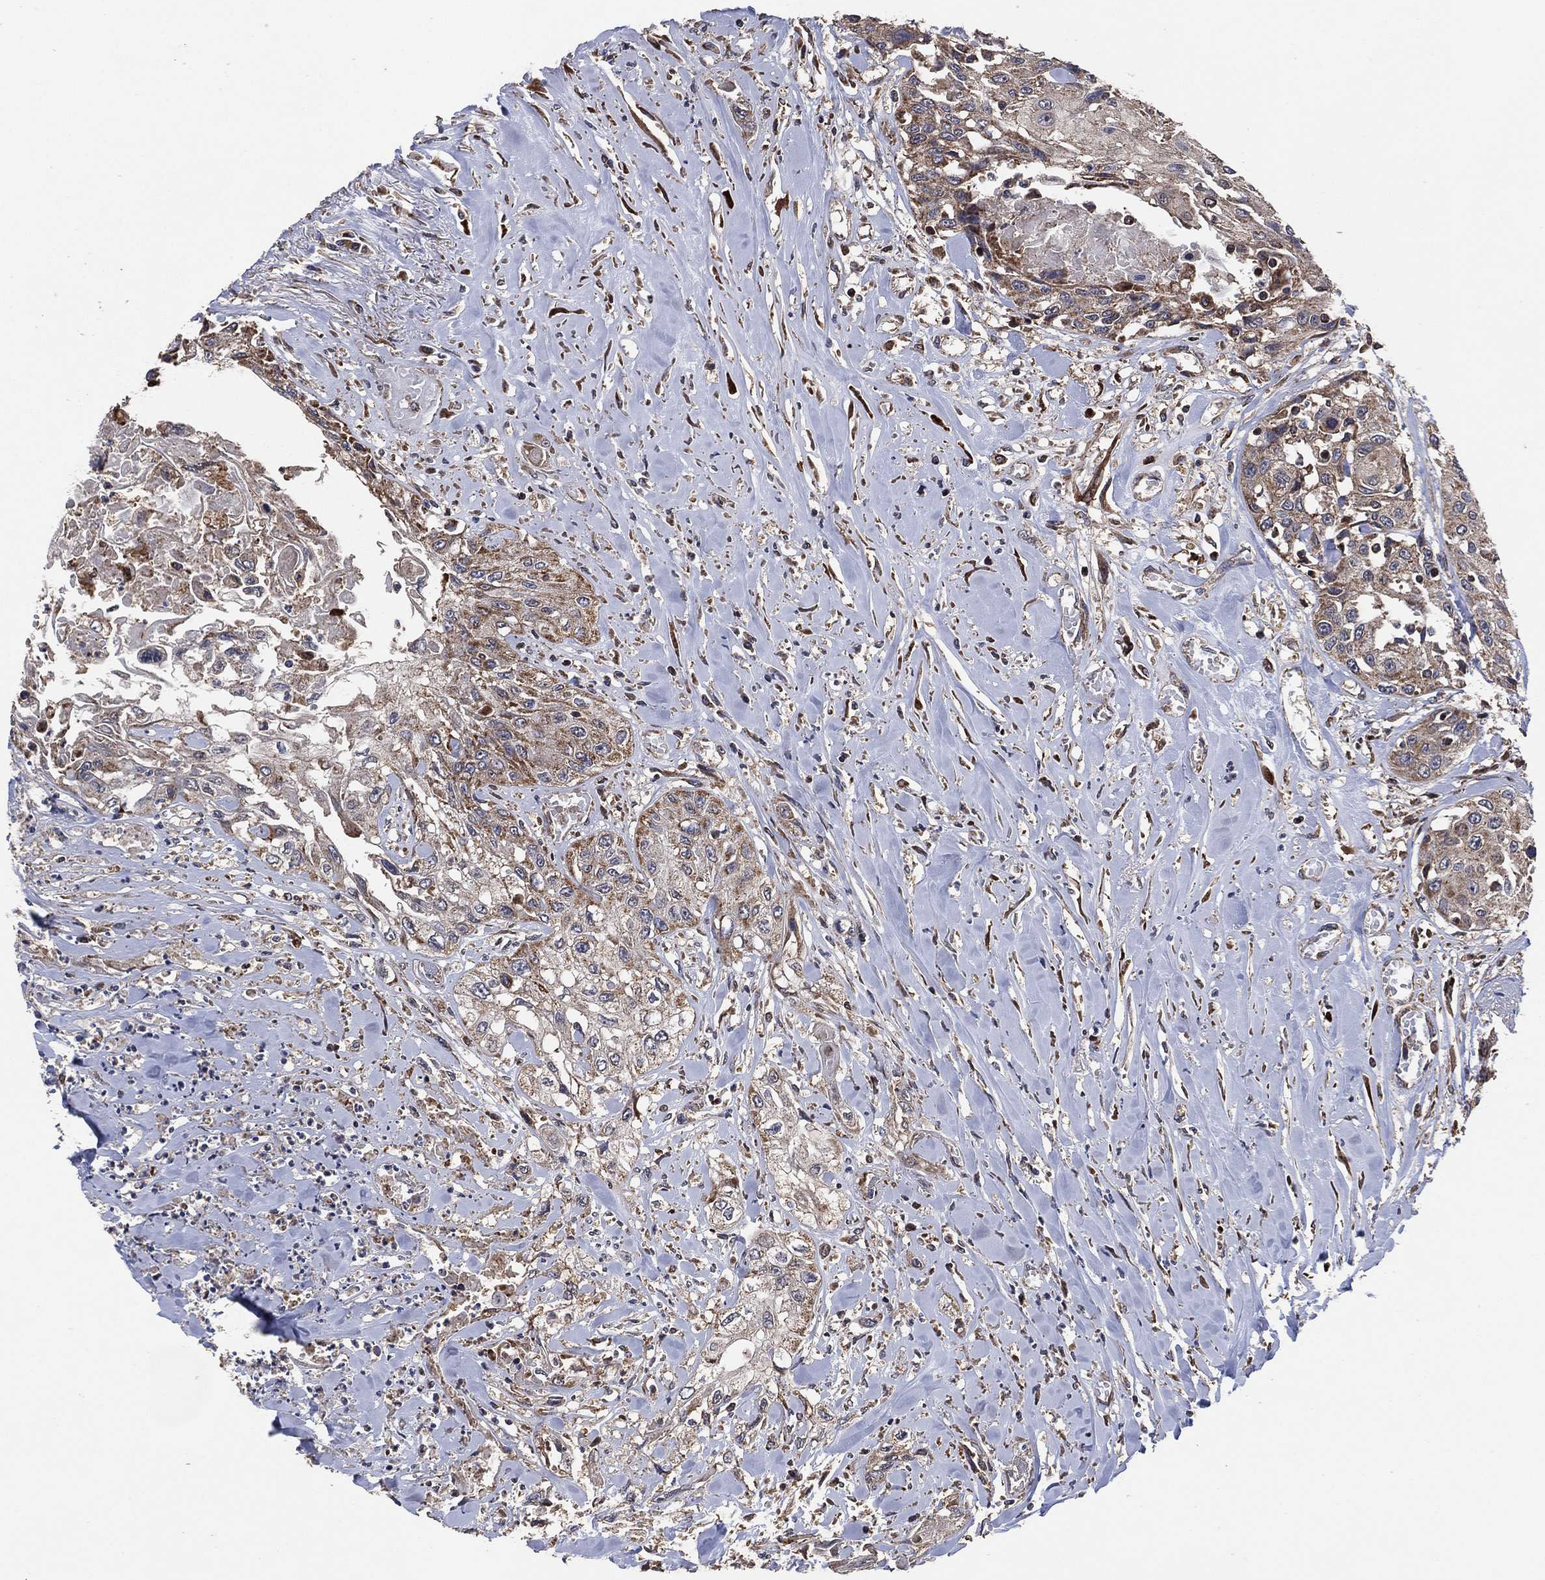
{"staining": {"intensity": "weak", "quantity": "25%-75%", "location": "cytoplasmic/membranous"}, "tissue": "head and neck cancer", "cell_type": "Tumor cells", "image_type": "cancer", "snomed": [{"axis": "morphology", "description": "Normal tissue, NOS"}, {"axis": "morphology", "description": "Squamous cell carcinoma, NOS"}, {"axis": "topography", "description": "Oral tissue"}, {"axis": "topography", "description": "Peripheral nerve tissue"}, {"axis": "topography", "description": "Head-Neck"}], "caption": "High-magnification brightfield microscopy of head and neck squamous cell carcinoma stained with DAB (3,3'-diaminobenzidine) (brown) and counterstained with hematoxylin (blue). tumor cells exhibit weak cytoplasmic/membranous staining is present in approximately25%-75% of cells.", "gene": "LIMD1", "patient": {"sex": "female", "age": 59}}